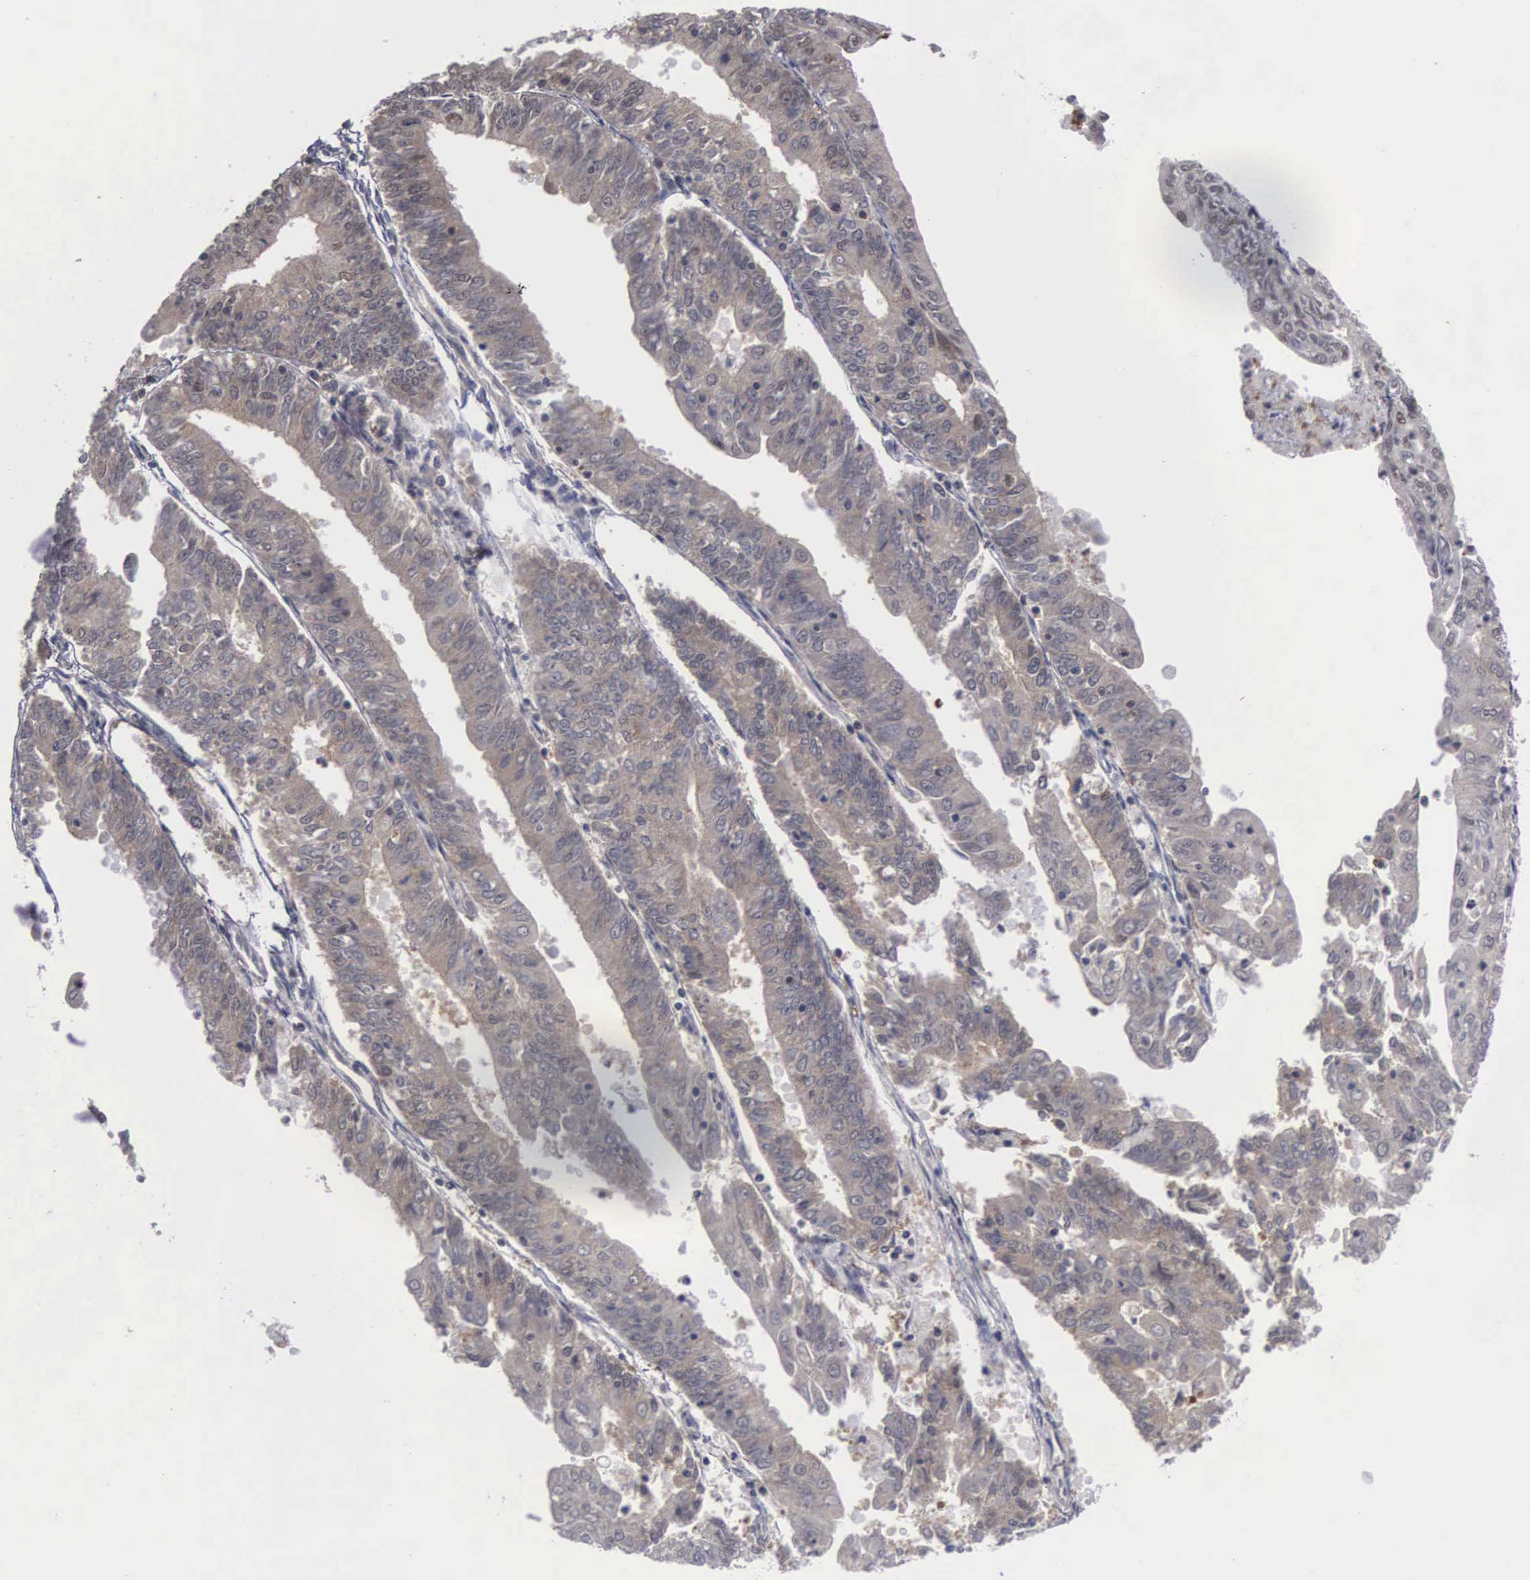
{"staining": {"intensity": "weak", "quantity": ">75%", "location": "cytoplasmic/membranous"}, "tissue": "endometrial cancer", "cell_type": "Tumor cells", "image_type": "cancer", "snomed": [{"axis": "morphology", "description": "Adenocarcinoma, NOS"}, {"axis": "topography", "description": "Endometrium"}], "caption": "Endometrial cancer stained with immunohistochemistry (IHC) reveals weak cytoplasmic/membranous expression in about >75% of tumor cells. The staining was performed using DAB to visualize the protein expression in brown, while the nuclei were stained in blue with hematoxylin (Magnification: 20x).", "gene": "TRMT5", "patient": {"sex": "female", "age": 79}}